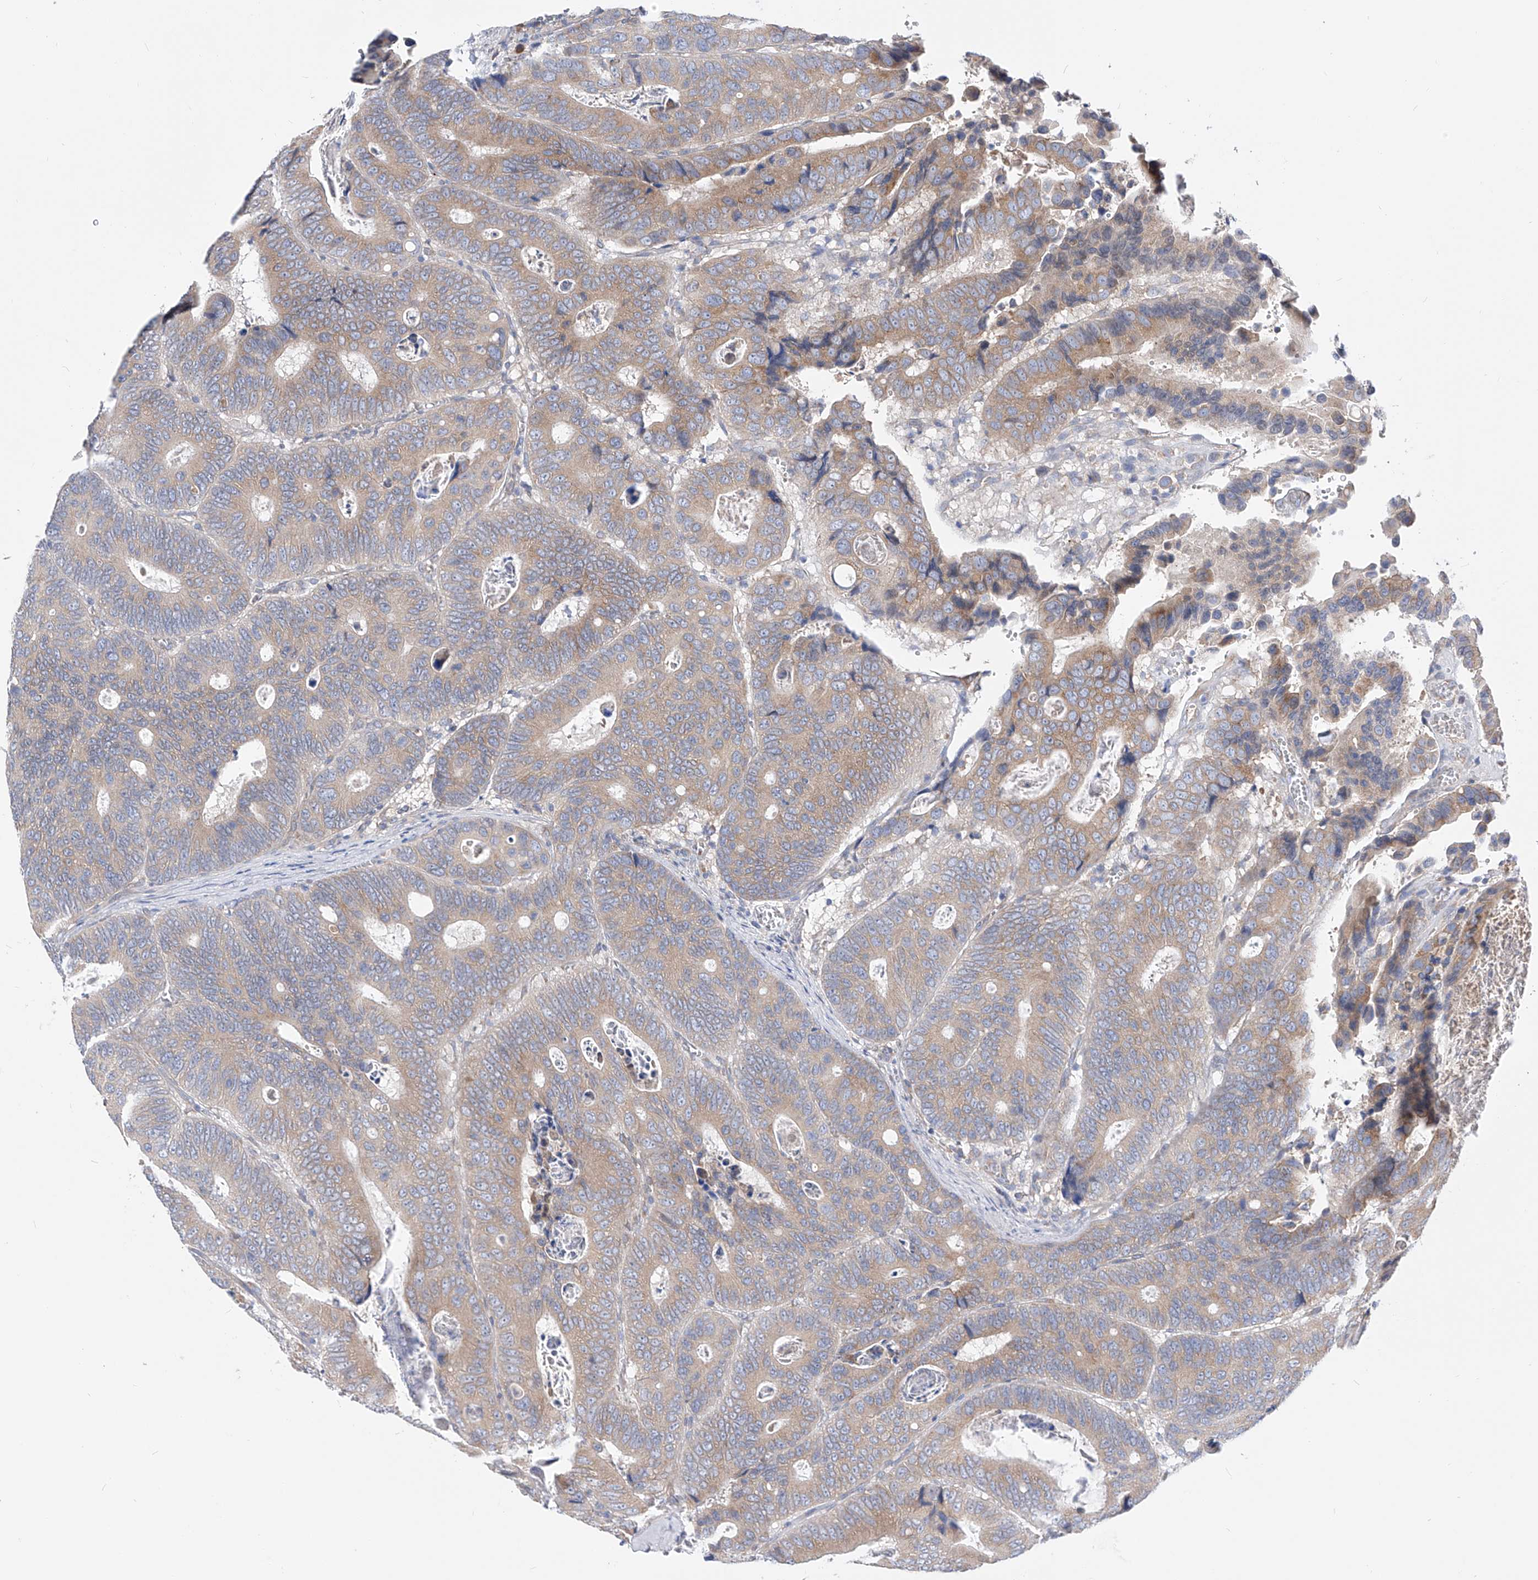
{"staining": {"intensity": "moderate", "quantity": ">75%", "location": "cytoplasmic/membranous"}, "tissue": "colorectal cancer", "cell_type": "Tumor cells", "image_type": "cancer", "snomed": [{"axis": "morphology", "description": "Inflammation, NOS"}, {"axis": "morphology", "description": "Adenocarcinoma, NOS"}, {"axis": "topography", "description": "Colon"}], "caption": "High-magnification brightfield microscopy of colorectal cancer (adenocarcinoma) stained with DAB (brown) and counterstained with hematoxylin (blue). tumor cells exhibit moderate cytoplasmic/membranous staining is appreciated in approximately>75% of cells.", "gene": "UFL1", "patient": {"sex": "male", "age": 72}}